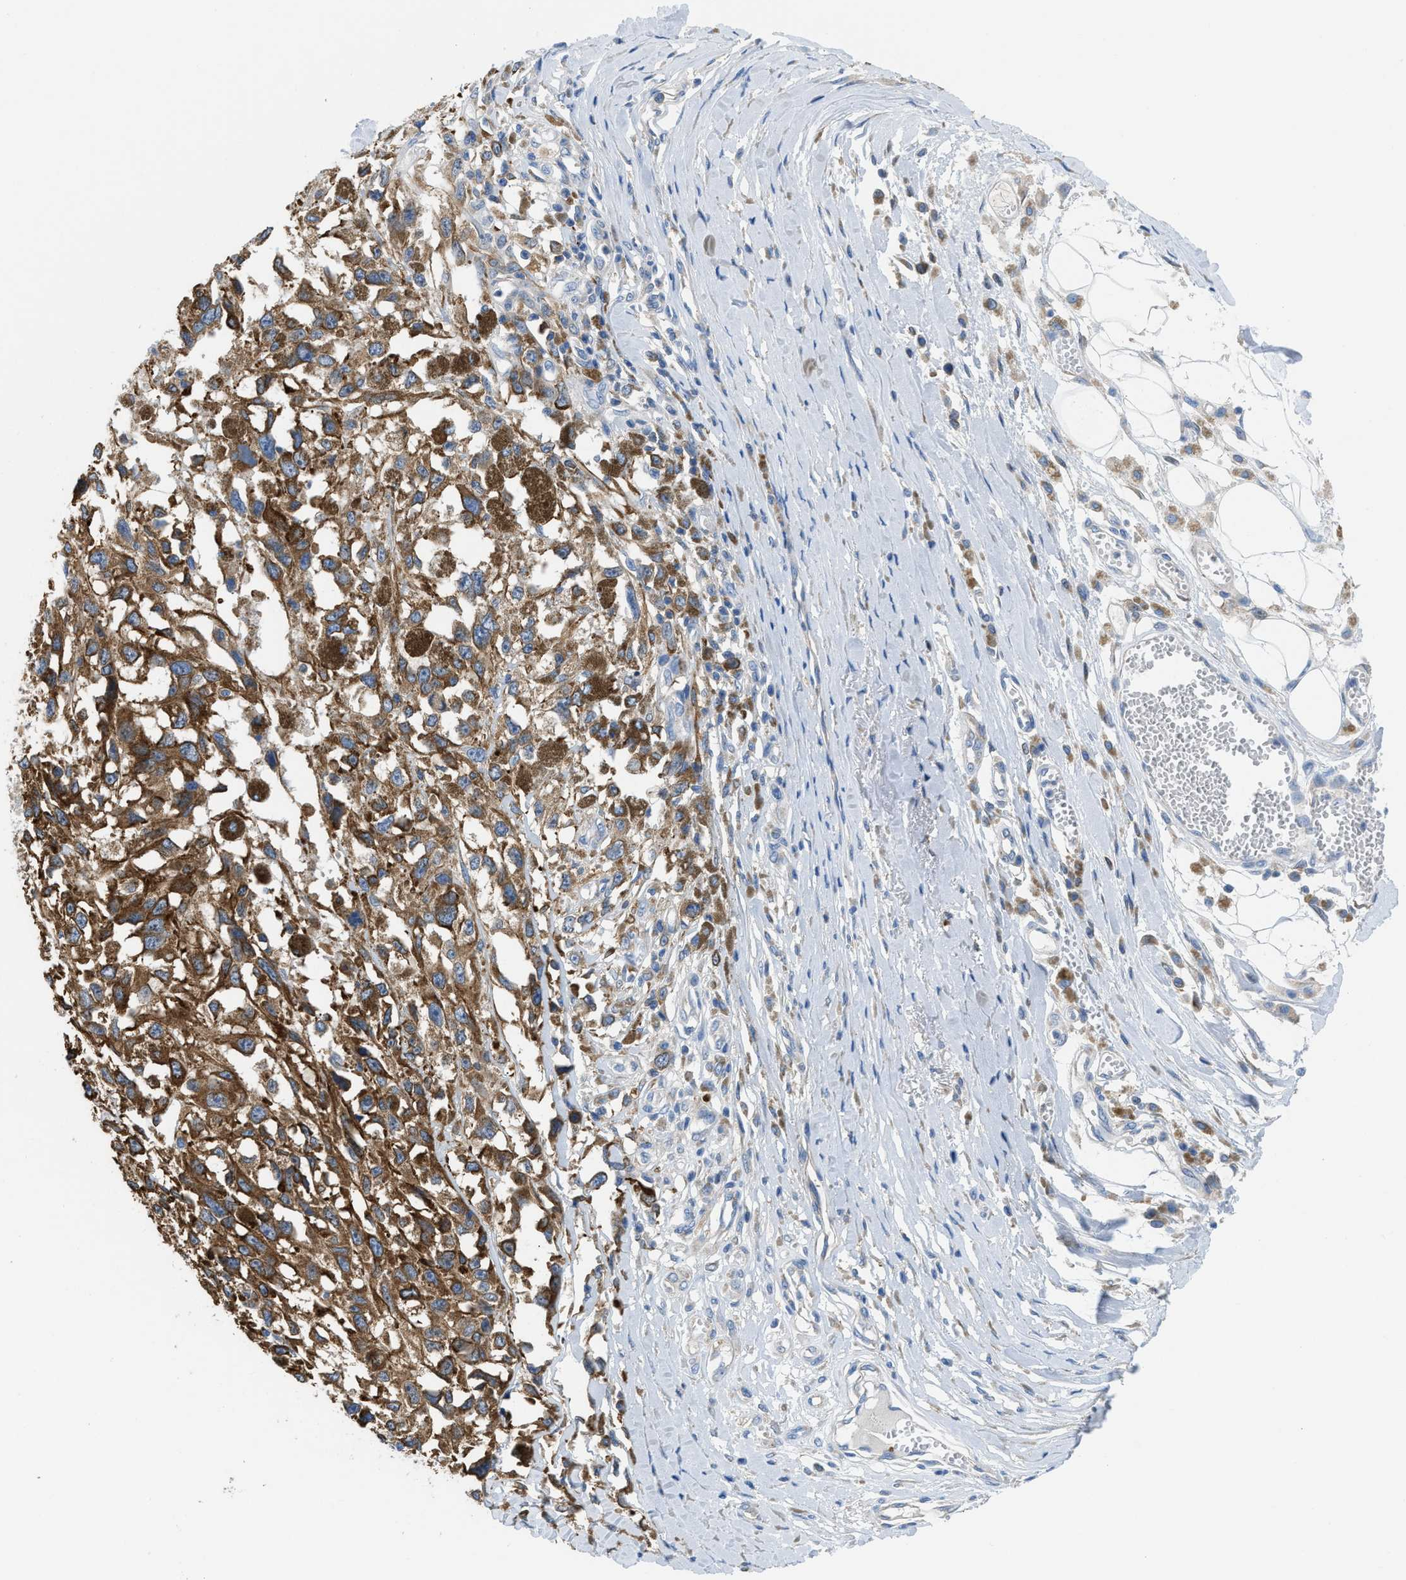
{"staining": {"intensity": "moderate", "quantity": ">75%", "location": "cytoplasmic/membranous"}, "tissue": "melanoma", "cell_type": "Tumor cells", "image_type": "cancer", "snomed": [{"axis": "morphology", "description": "Malignant melanoma, Metastatic site"}, {"axis": "topography", "description": "Lymph node"}], "caption": "Immunohistochemistry (IHC) histopathology image of neoplastic tissue: human malignant melanoma (metastatic site) stained using IHC shows medium levels of moderate protein expression localized specifically in the cytoplasmic/membranous of tumor cells, appearing as a cytoplasmic/membranous brown color.", "gene": "BNC2", "patient": {"sex": "male", "age": 59}}